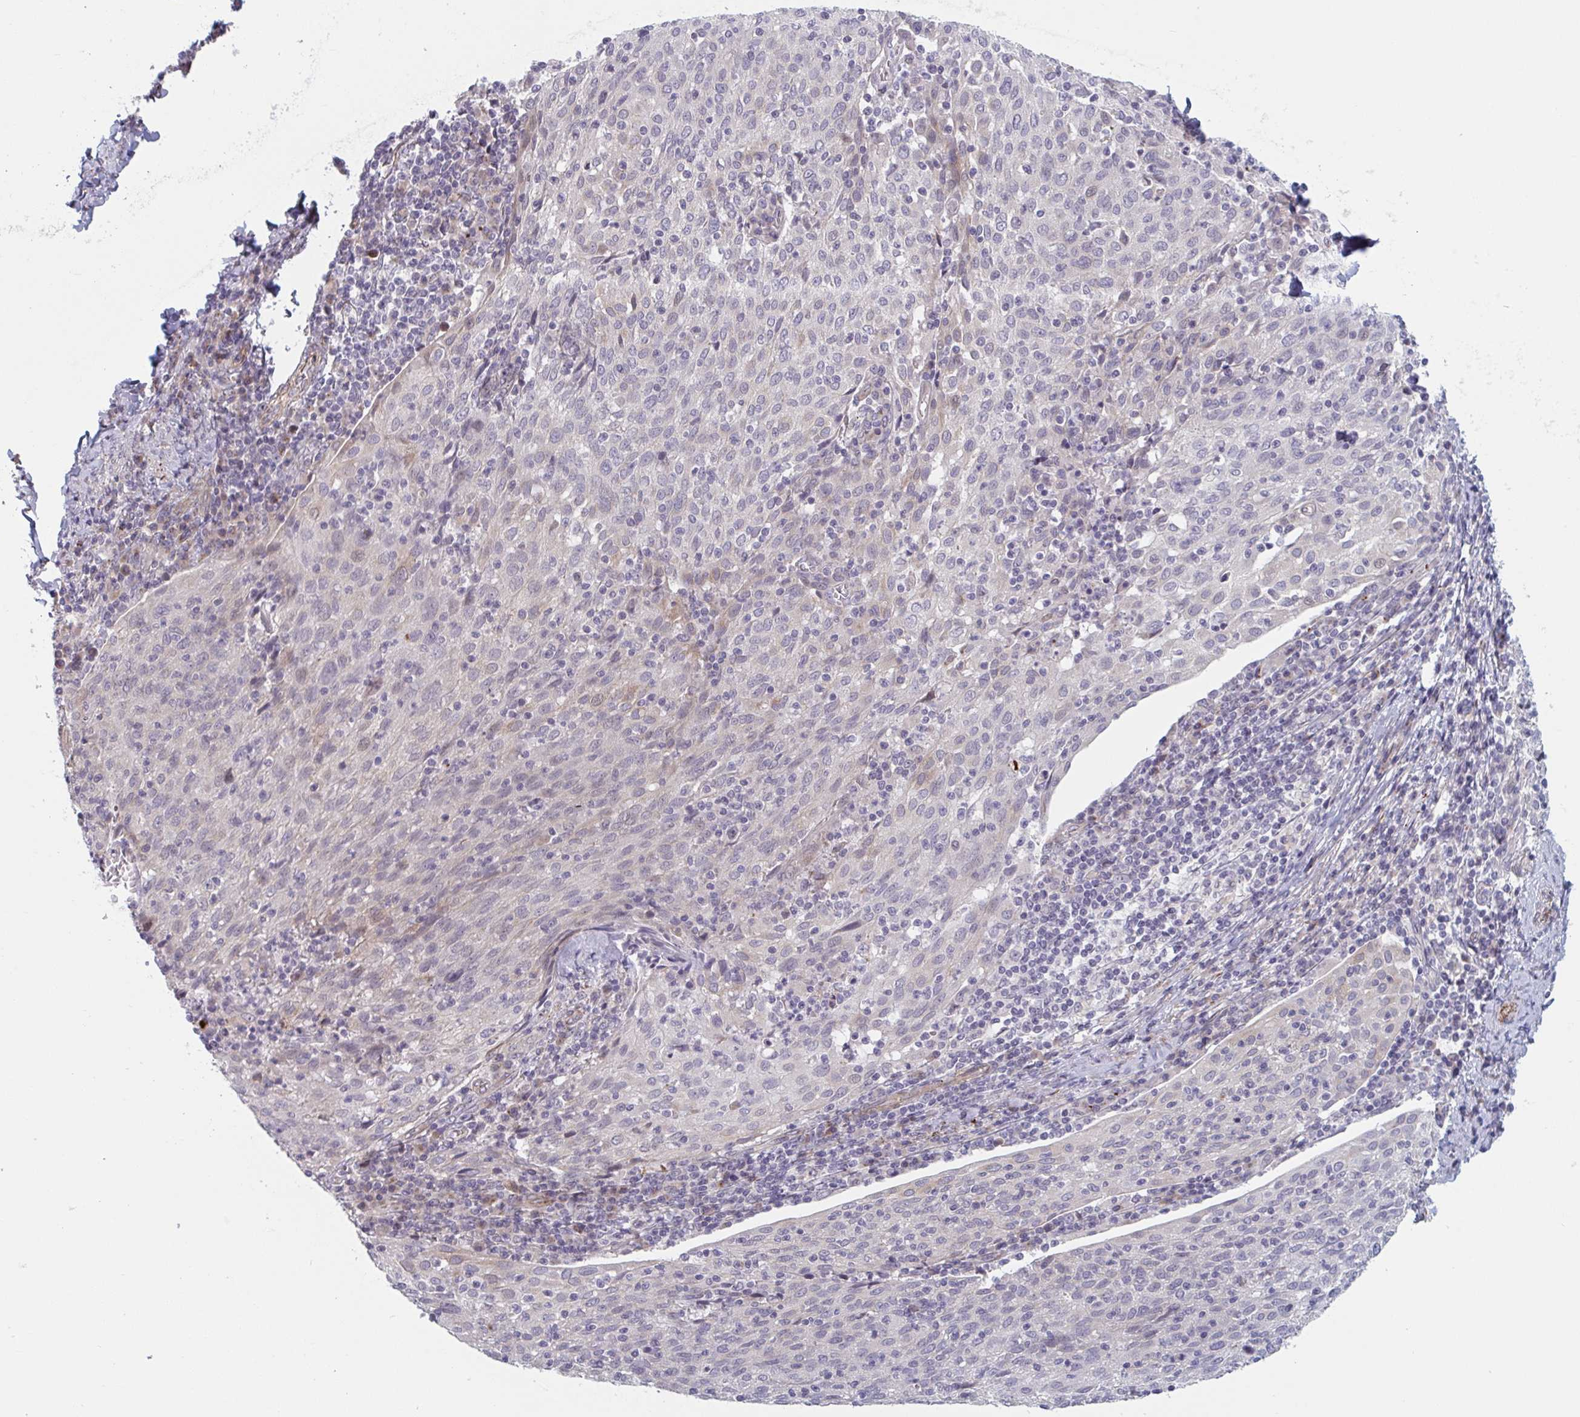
{"staining": {"intensity": "negative", "quantity": "none", "location": "none"}, "tissue": "cervical cancer", "cell_type": "Tumor cells", "image_type": "cancer", "snomed": [{"axis": "morphology", "description": "Squamous cell carcinoma, NOS"}, {"axis": "topography", "description": "Cervix"}], "caption": "IHC photomicrograph of cervical cancer (squamous cell carcinoma) stained for a protein (brown), which shows no expression in tumor cells.", "gene": "TNFSF10", "patient": {"sex": "female", "age": 52}}